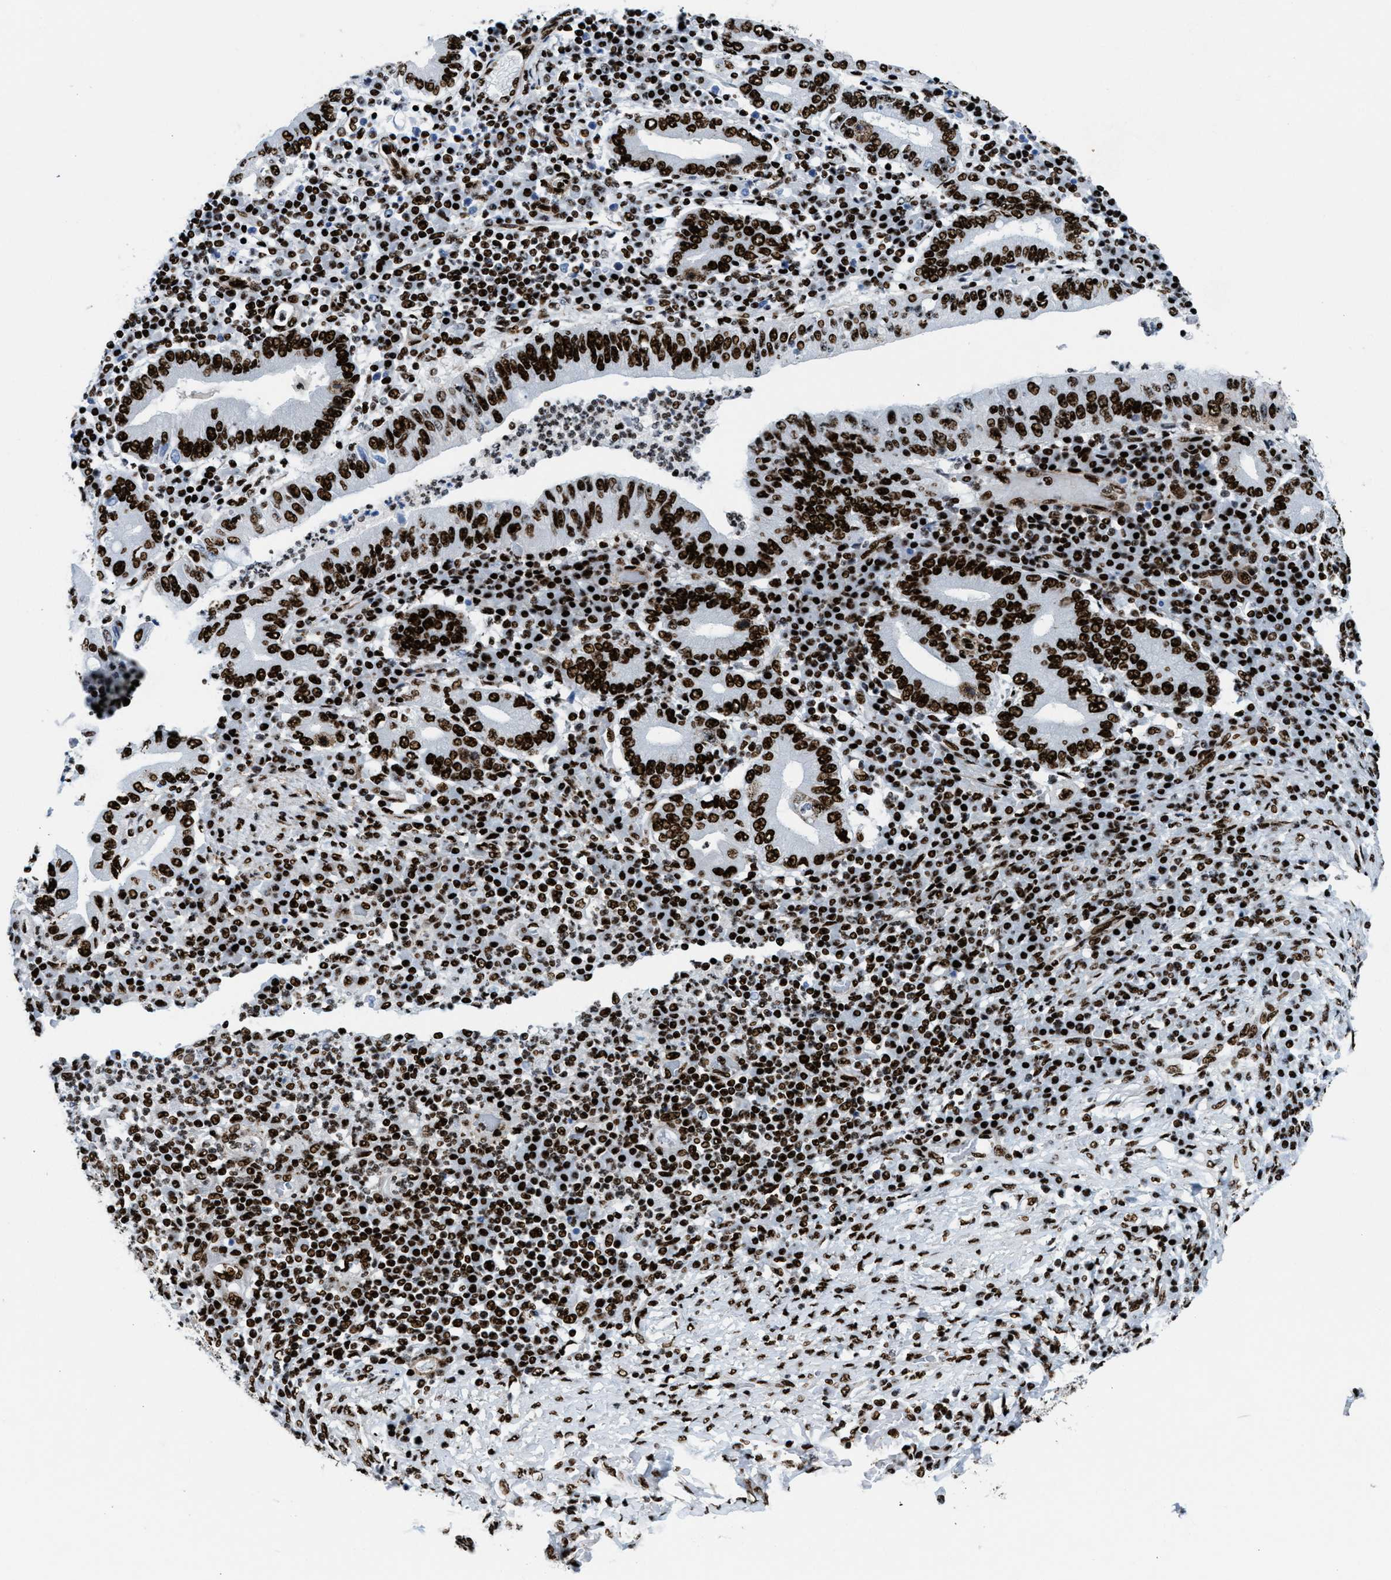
{"staining": {"intensity": "strong", "quantity": ">75%", "location": "nuclear"}, "tissue": "stomach cancer", "cell_type": "Tumor cells", "image_type": "cancer", "snomed": [{"axis": "morphology", "description": "Normal tissue, NOS"}, {"axis": "morphology", "description": "Adenocarcinoma, NOS"}, {"axis": "topography", "description": "Esophagus"}, {"axis": "topography", "description": "Stomach, upper"}, {"axis": "topography", "description": "Peripheral nerve tissue"}], "caption": "Protein expression analysis of human stomach adenocarcinoma reveals strong nuclear staining in about >75% of tumor cells.", "gene": "NONO", "patient": {"sex": "male", "age": 62}}